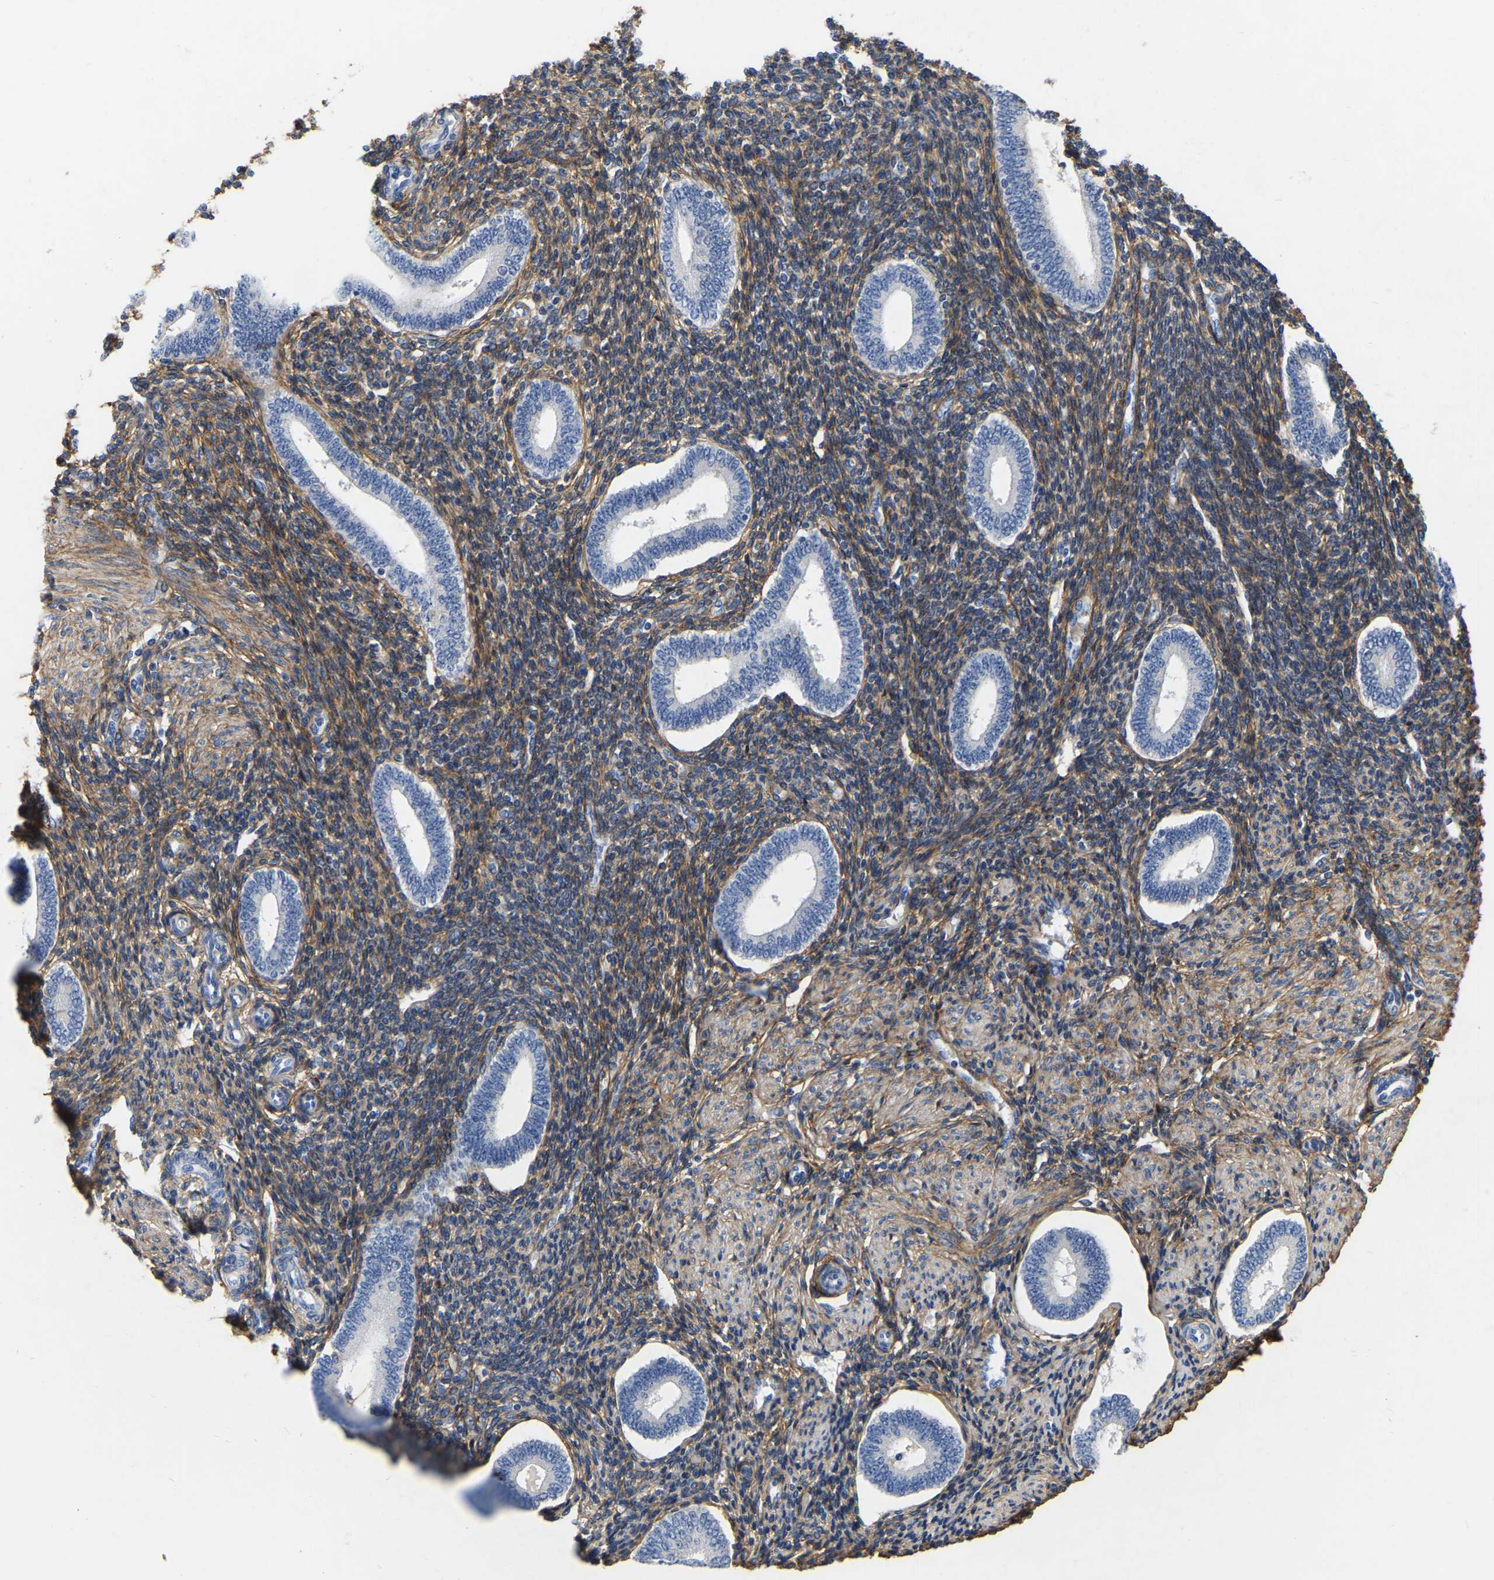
{"staining": {"intensity": "moderate", "quantity": "25%-75%", "location": "cytoplasmic/membranous"}, "tissue": "endometrium", "cell_type": "Cells in endometrial stroma", "image_type": "normal", "snomed": [{"axis": "morphology", "description": "Normal tissue, NOS"}, {"axis": "topography", "description": "Endometrium"}], "caption": "Cells in endometrial stroma show medium levels of moderate cytoplasmic/membranous staining in about 25%-75% of cells in unremarkable human endometrium.", "gene": "COL6A1", "patient": {"sex": "female", "age": 42}}